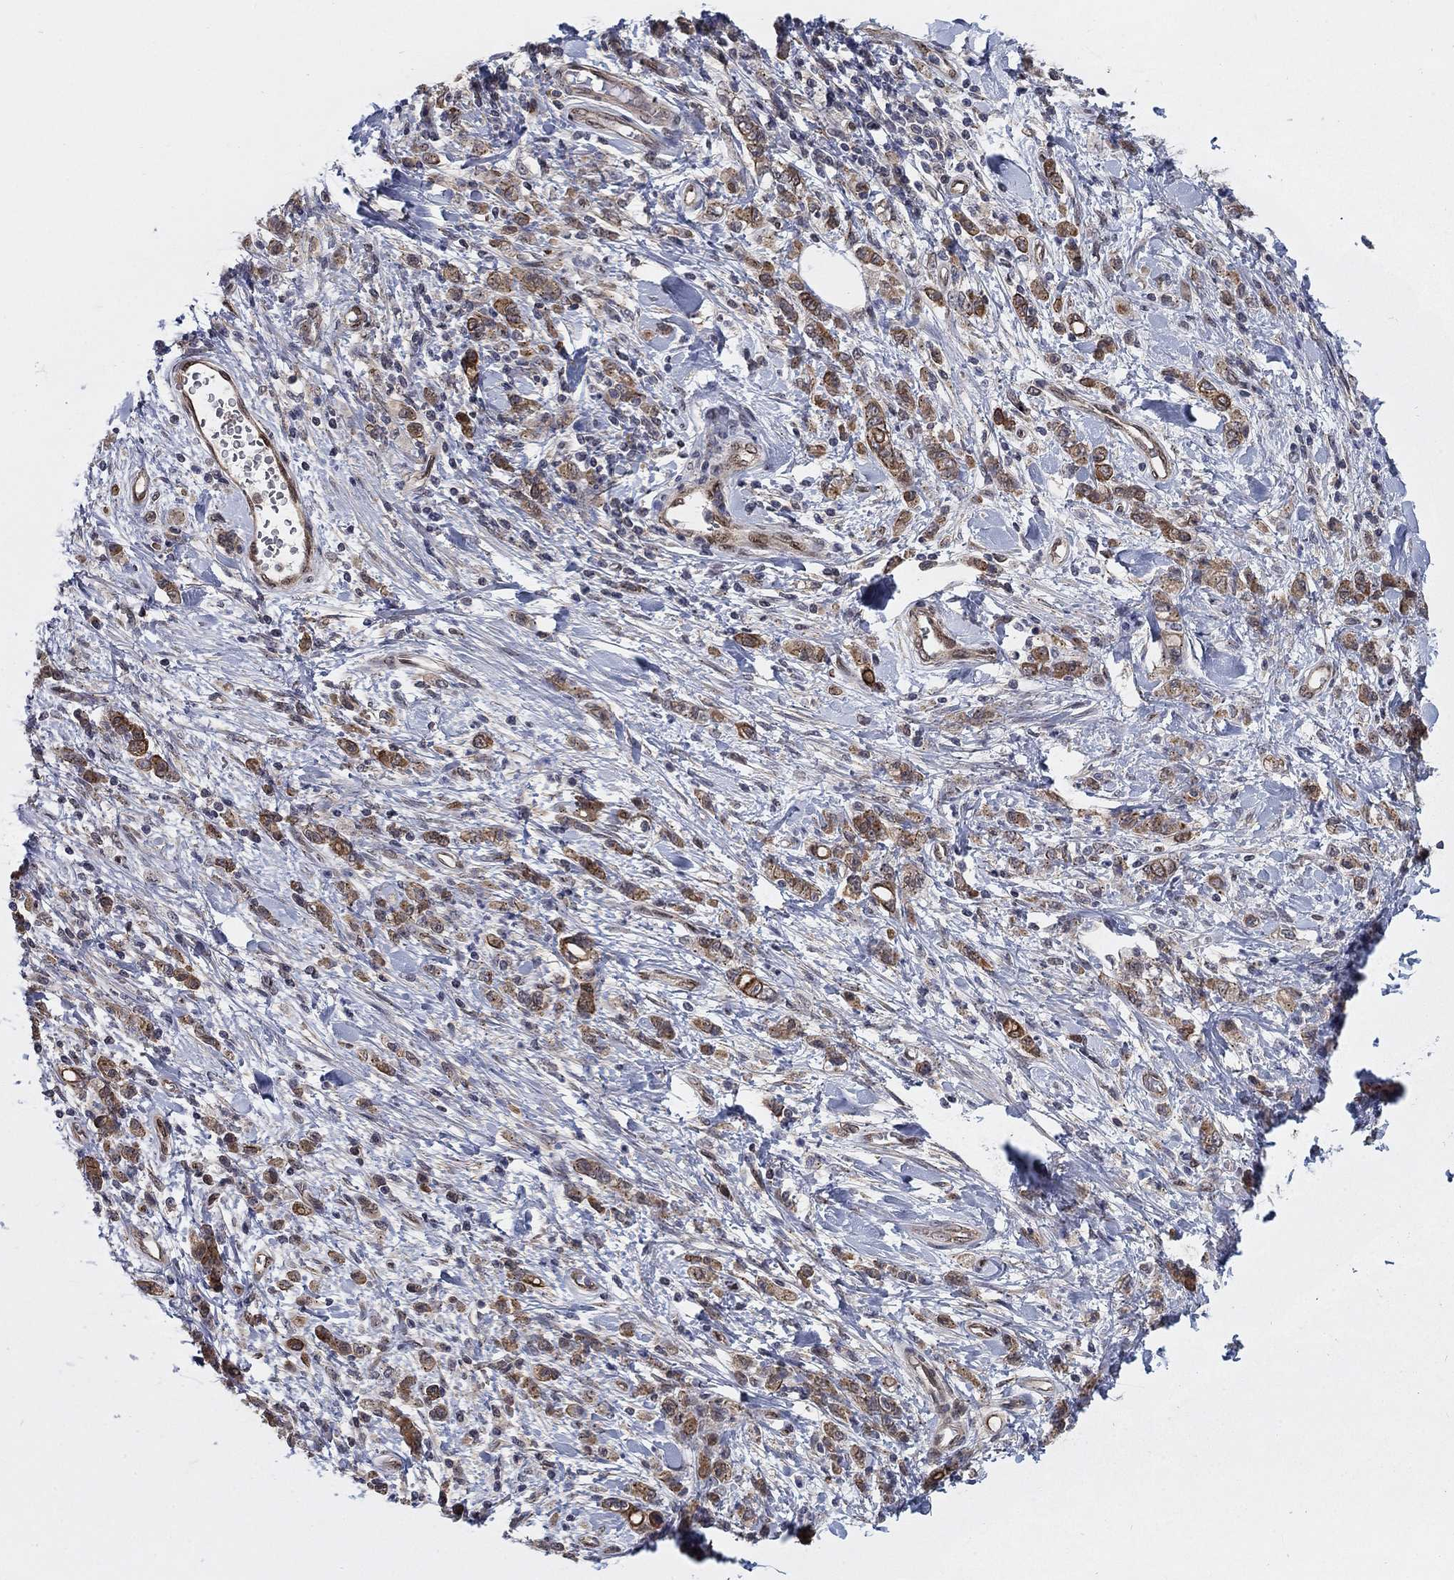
{"staining": {"intensity": "moderate", "quantity": ">75%", "location": "cytoplasmic/membranous"}, "tissue": "stomach cancer", "cell_type": "Tumor cells", "image_type": "cancer", "snomed": [{"axis": "morphology", "description": "Adenocarcinoma, NOS"}, {"axis": "topography", "description": "Stomach"}], "caption": "Immunohistochemical staining of human stomach cancer reveals medium levels of moderate cytoplasmic/membranous protein staining in about >75% of tumor cells.", "gene": "SH3RF1", "patient": {"sex": "male", "age": 77}}